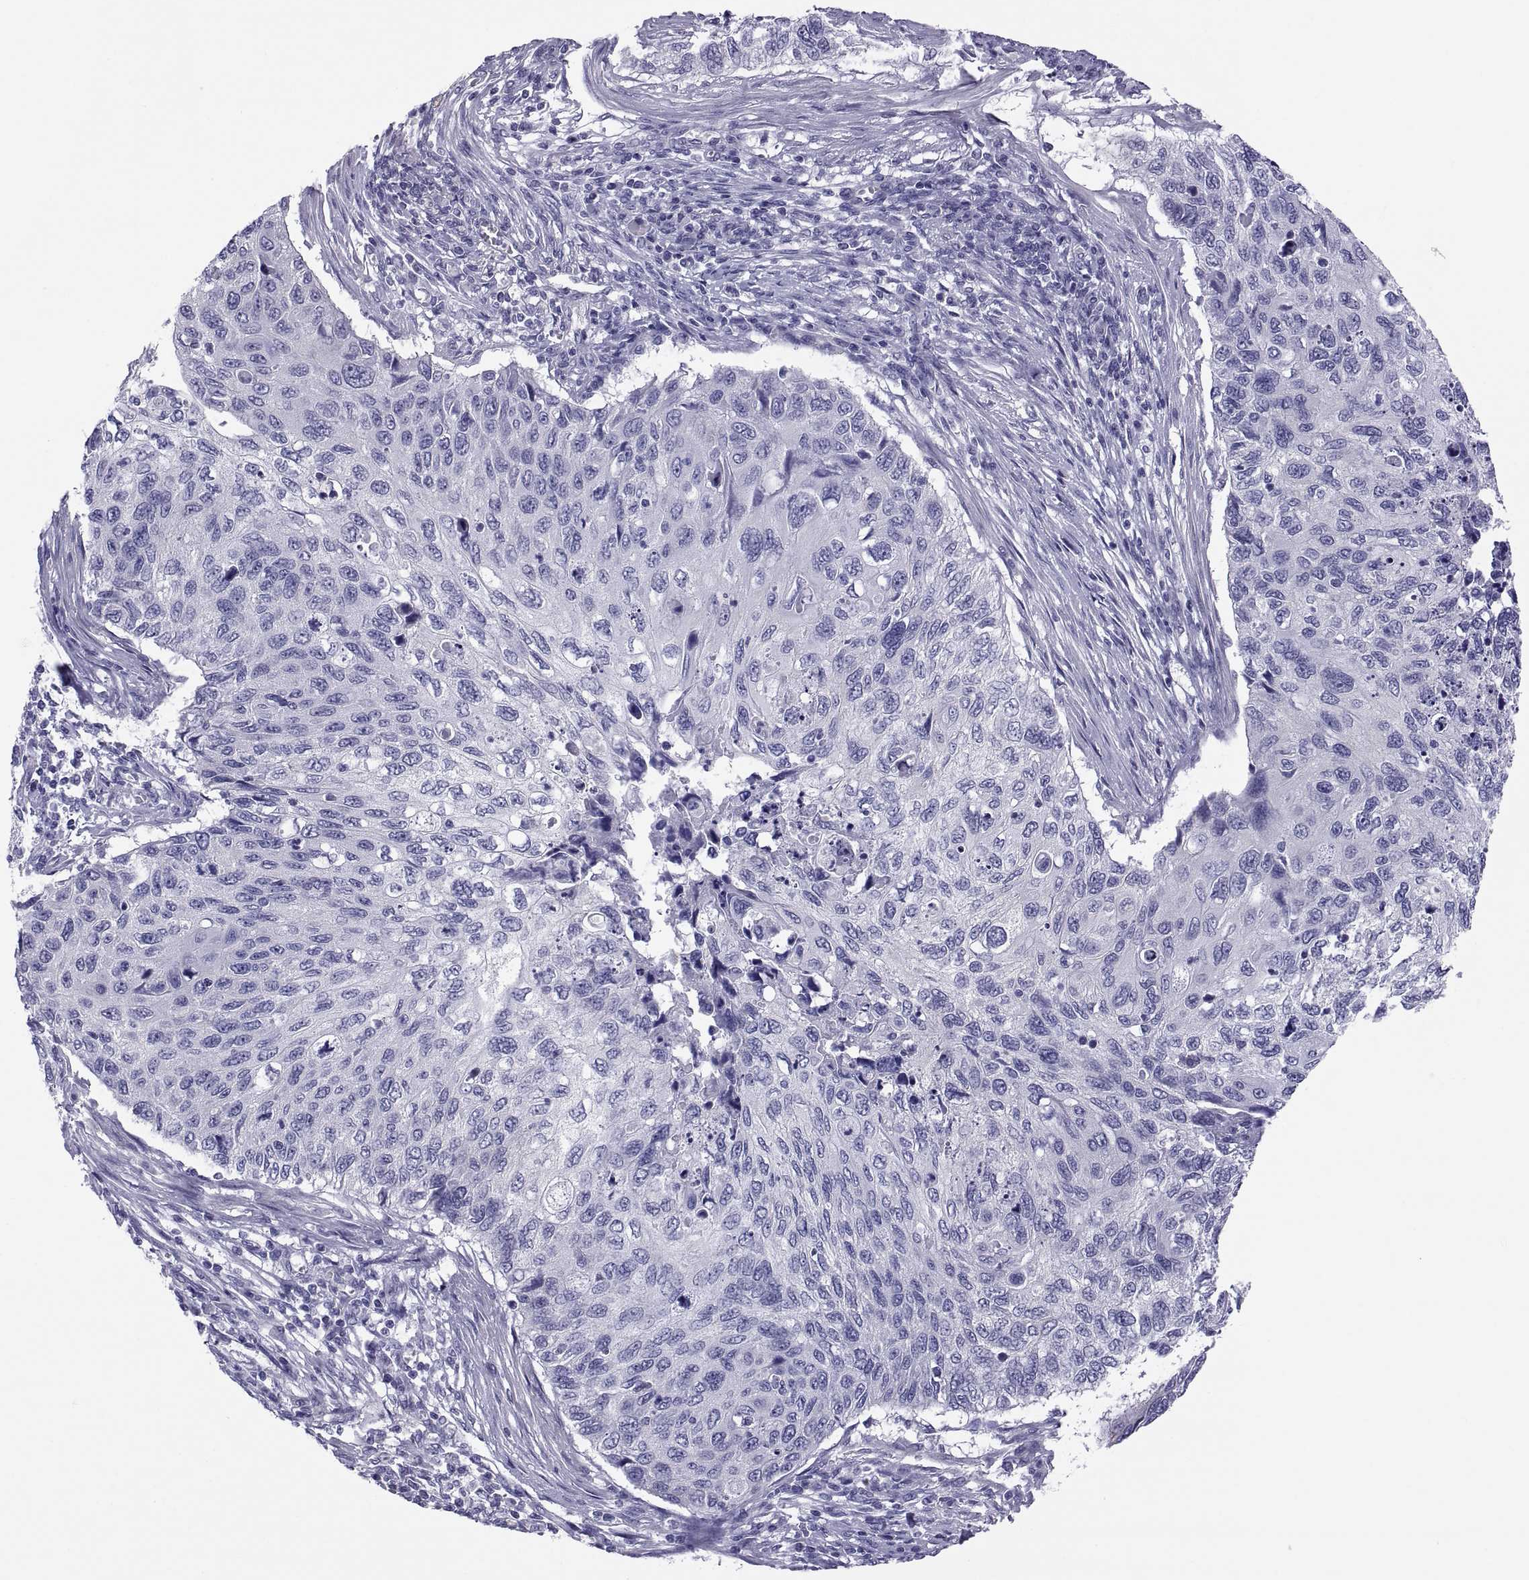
{"staining": {"intensity": "negative", "quantity": "none", "location": "none"}, "tissue": "cervical cancer", "cell_type": "Tumor cells", "image_type": "cancer", "snomed": [{"axis": "morphology", "description": "Squamous cell carcinoma, NOS"}, {"axis": "topography", "description": "Cervix"}], "caption": "Immunohistochemical staining of squamous cell carcinoma (cervical) exhibits no significant expression in tumor cells.", "gene": "RNASE12", "patient": {"sex": "female", "age": 70}}